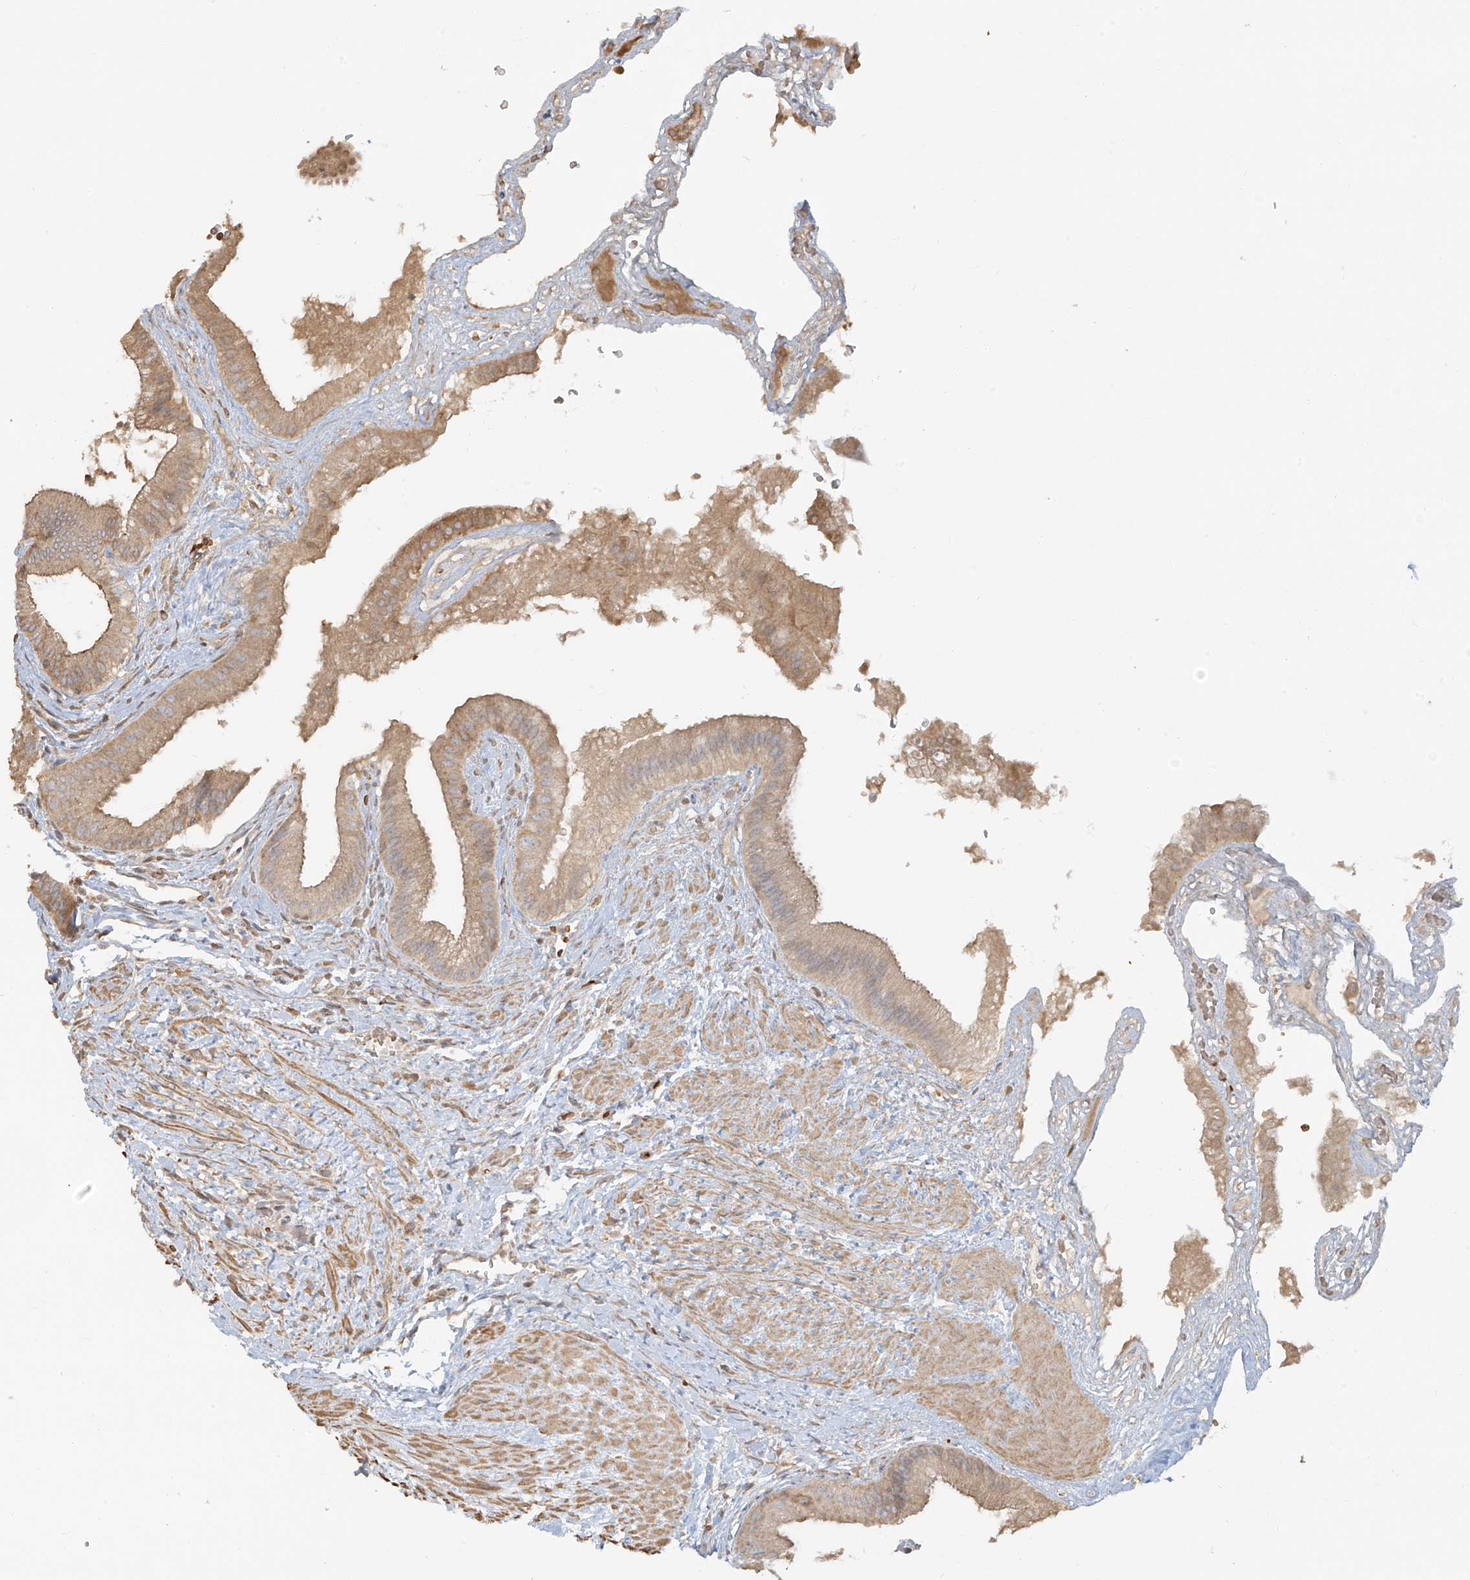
{"staining": {"intensity": "moderate", "quantity": ">75%", "location": "cytoplasmic/membranous"}, "tissue": "gallbladder", "cell_type": "Glandular cells", "image_type": "normal", "snomed": [{"axis": "morphology", "description": "Normal tissue, NOS"}, {"axis": "topography", "description": "Gallbladder"}], "caption": "The immunohistochemical stain shows moderate cytoplasmic/membranous positivity in glandular cells of normal gallbladder. (DAB (3,3'-diaminobenzidine) IHC, brown staining for protein, blue staining for nuclei).", "gene": "UPK1B", "patient": {"sex": "male", "age": 55}}